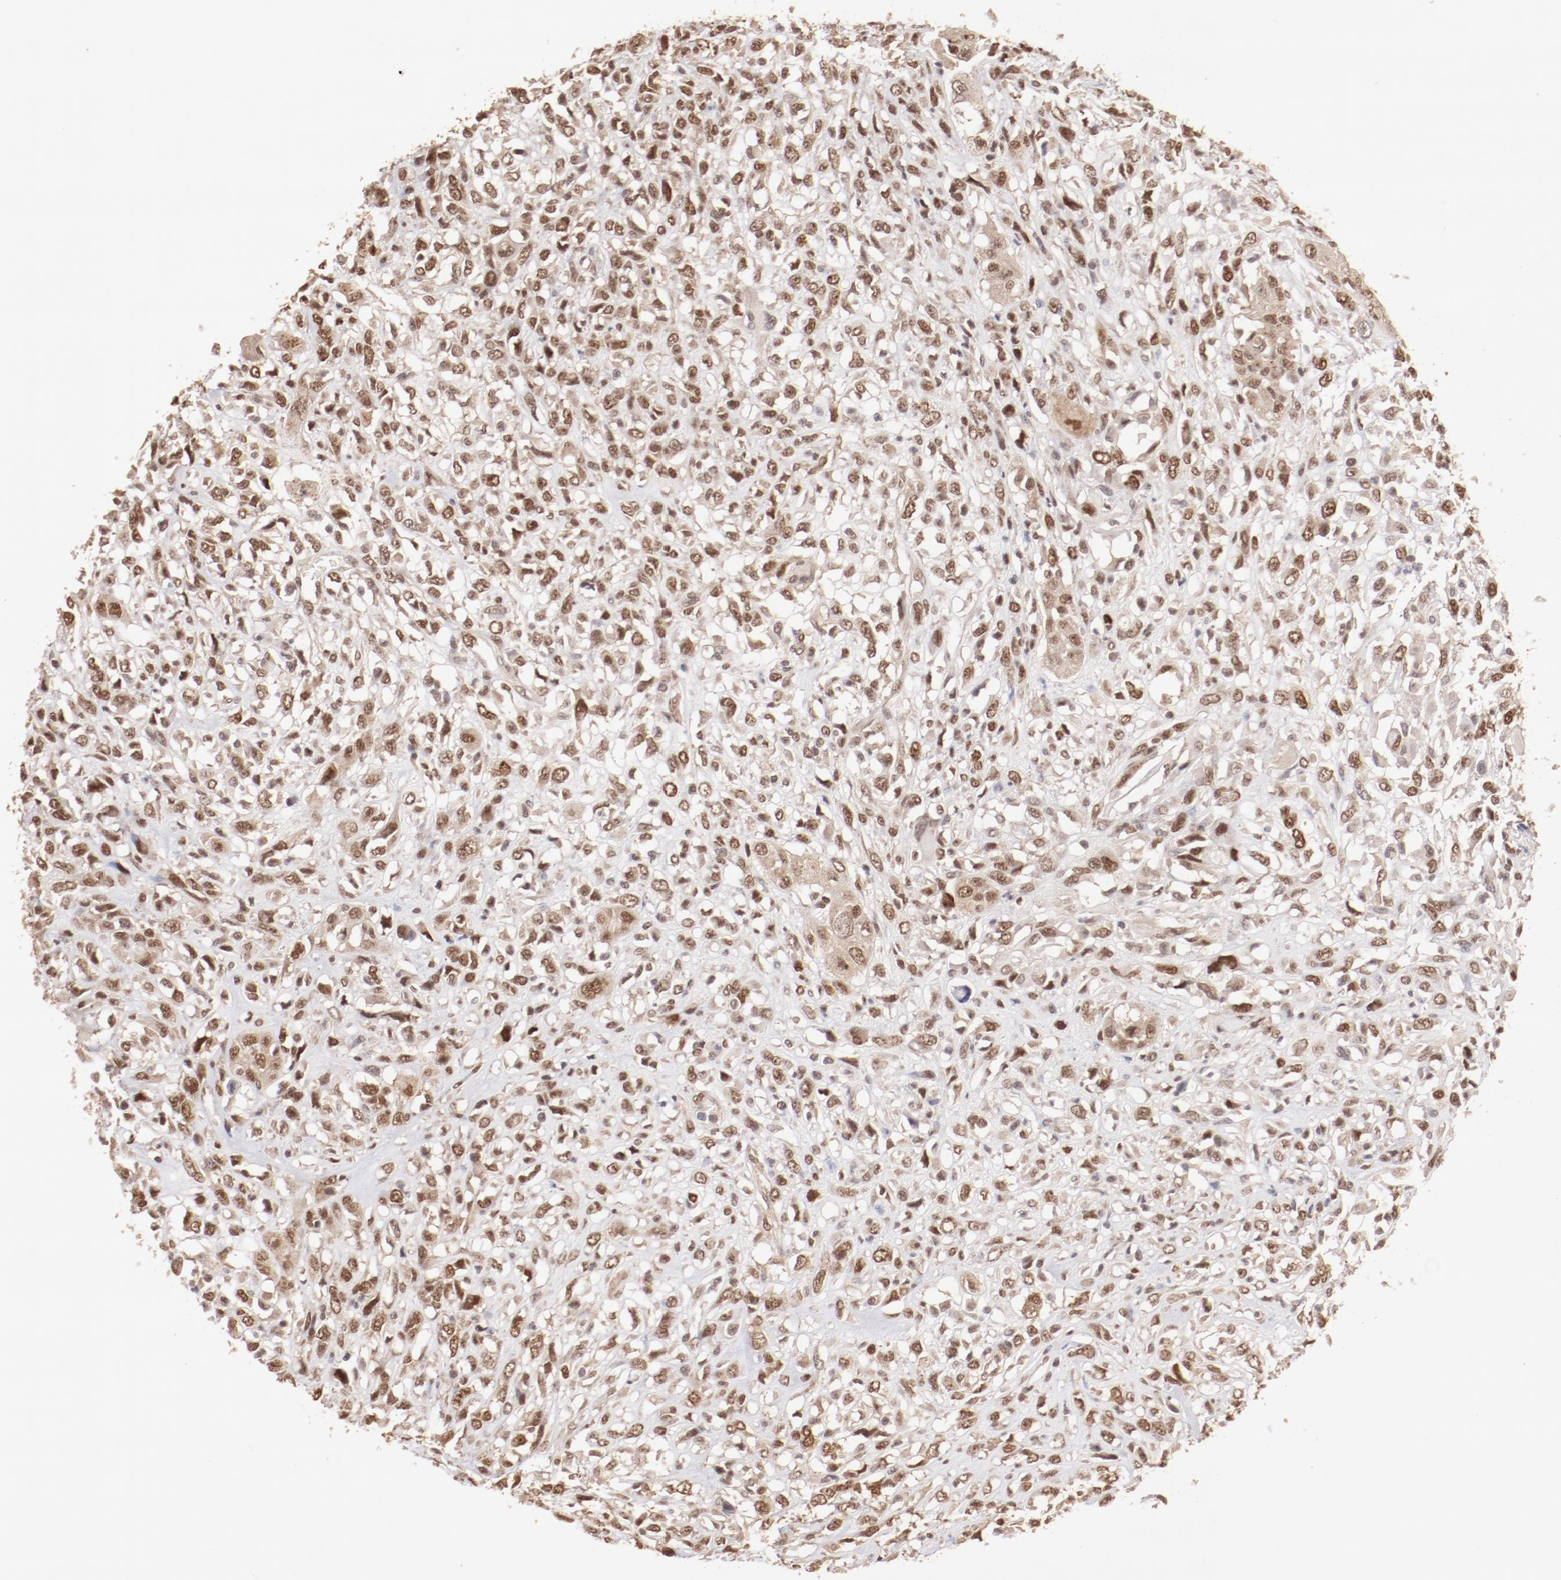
{"staining": {"intensity": "moderate", "quantity": ">75%", "location": "cytoplasmic/membranous,nuclear"}, "tissue": "head and neck cancer", "cell_type": "Tumor cells", "image_type": "cancer", "snomed": [{"axis": "morphology", "description": "Neoplasm, malignant, NOS"}, {"axis": "topography", "description": "Salivary gland"}, {"axis": "topography", "description": "Head-Neck"}], "caption": "Immunohistochemistry (IHC) (DAB (3,3'-diaminobenzidine)) staining of head and neck neoplasm (malignant) demonstrates moderate cytoplasmic/membranous and nuclear protein positivity in about >75% of tumor cells.", "gene": "CLOCK", "patient": {"sex": "male", "age": 43}}